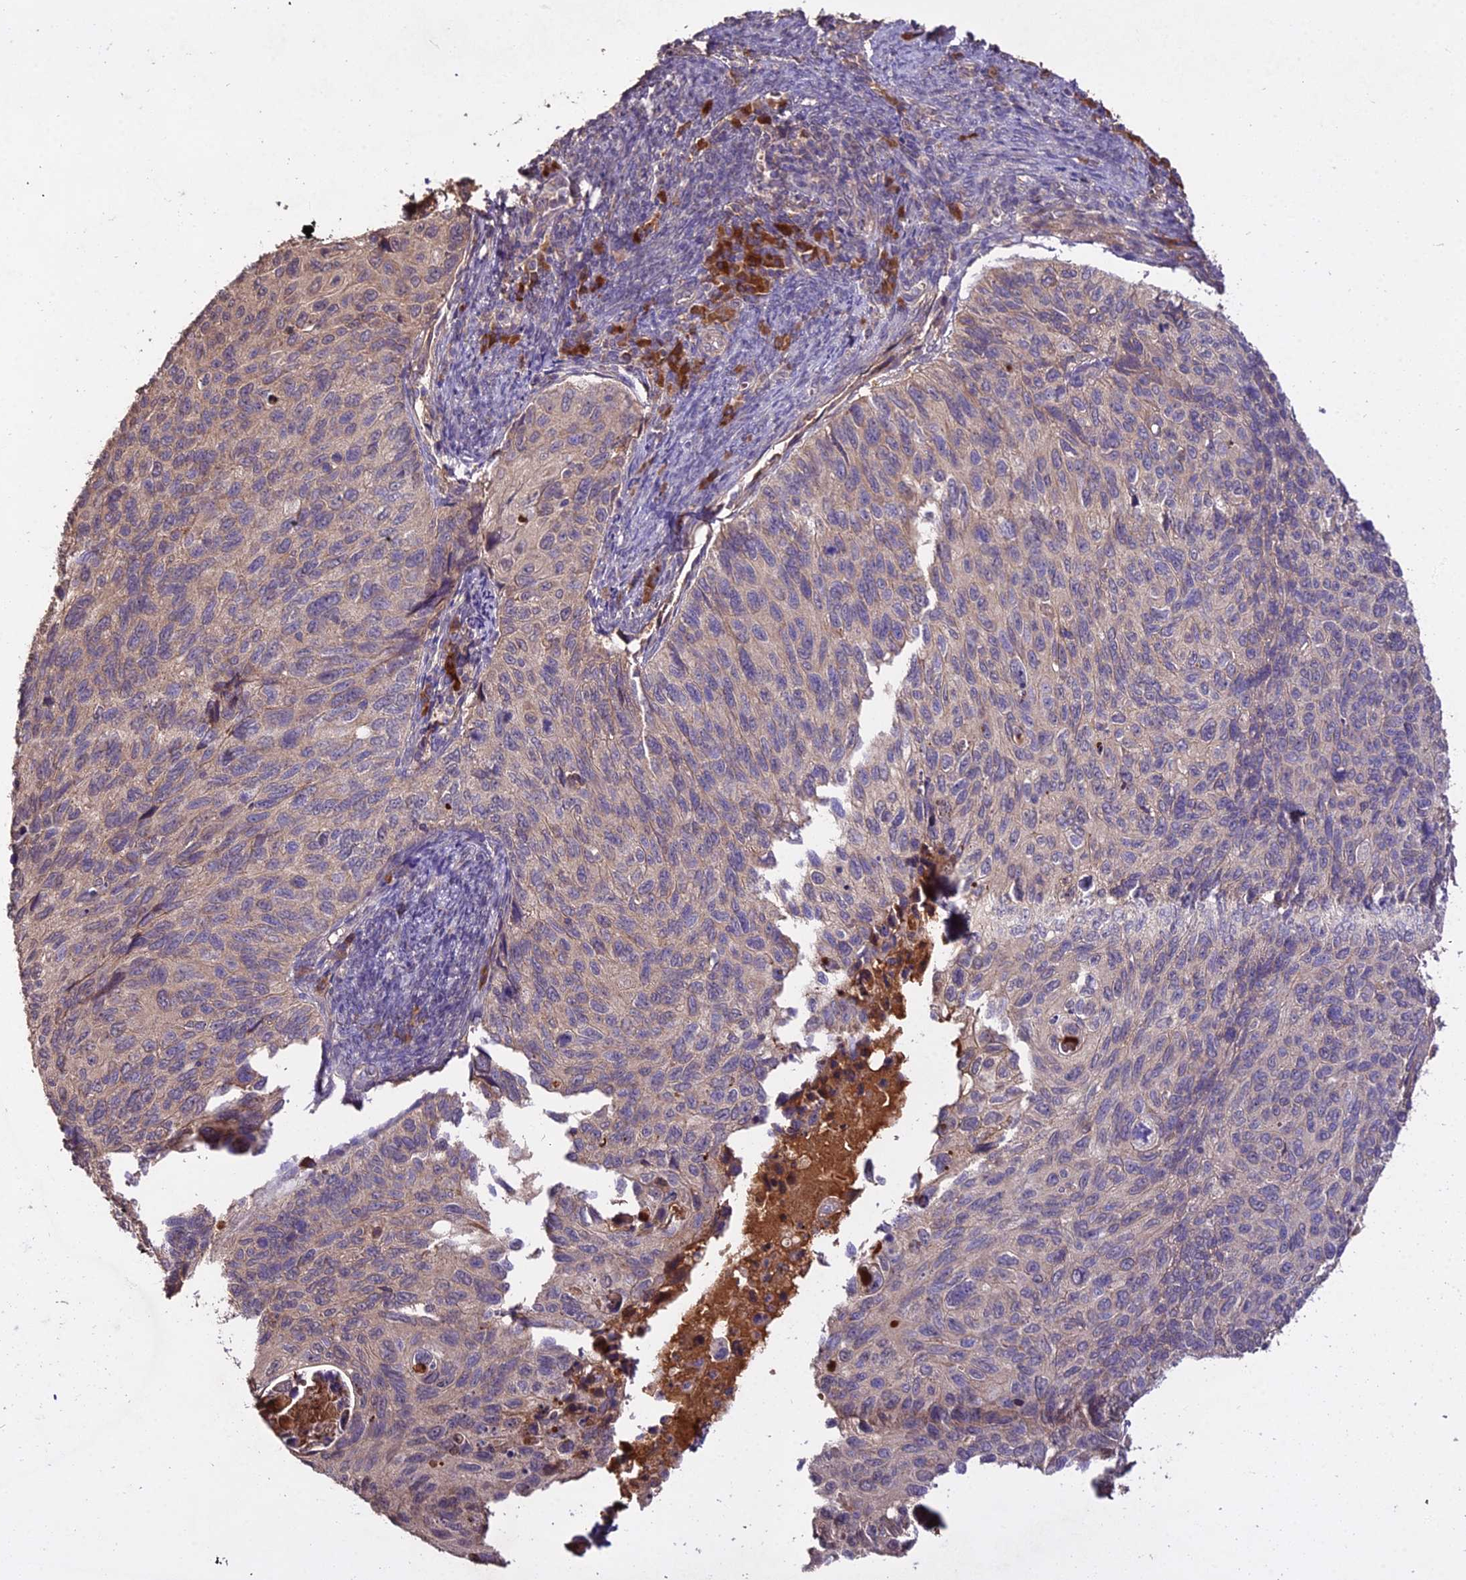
{"staining": {"intensity": "weak", "quantity": "<25%", "location": "cytoplasmic/membranous"}, "tissue": "cervical cancer", "cell_type": "Tumor cells", "image_type": "cancer", "snomed": [{"axis": "morphology", "description": "Squamous cell carcinoma, NOS"}, {"axis": "topography", "description": "Cervix"}], "caption": "This is a micrograph of immunohistochemistry (IHC) staining of cervical cancer (squamous cell carcinoma), which shows no staining in tumor cells.", "gene": "KCTD16", "patient": {"sex": "female", "age": 70}}